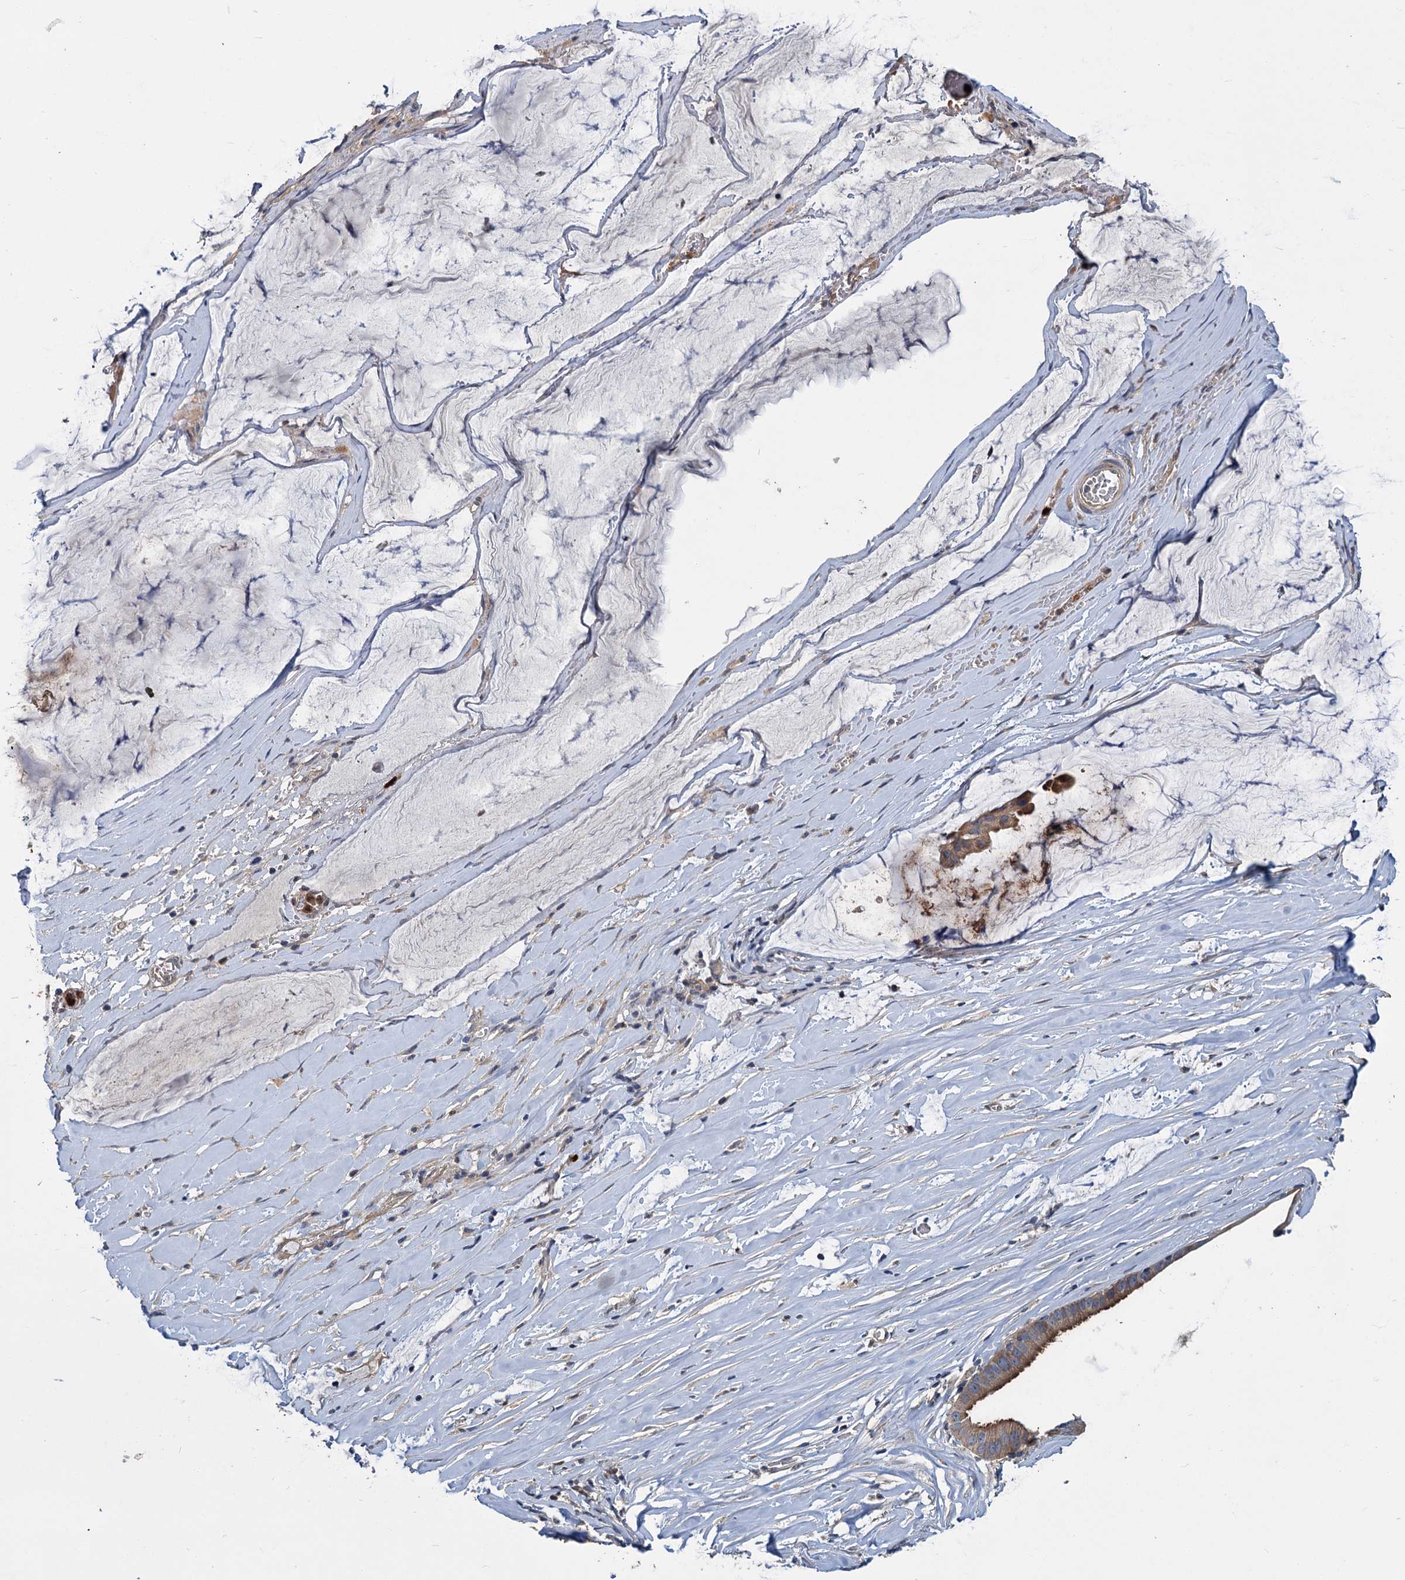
{"staining": {"intensity": "weak", "quantity": ">75%", "location": "cytoplasmic/membranous"}, "tissue": "ovarian cancer", "cell_type": "Tumor cells", "image_type": "cancer", "snomed": [{"axis": "morphology", "description": "Cystadenocarcinoma, mucinous, NOS"}, {"axis": "topography", "description": "Ovary"}], "caption": "Weak cytoplasmic/membranous expression is appreciated in approximately >75% of tumor cells in mucinous cystadenocarcinoma (ovarian).", "gene": "DYNC2H1", "patient": {"sex": "female", "age": 73}}